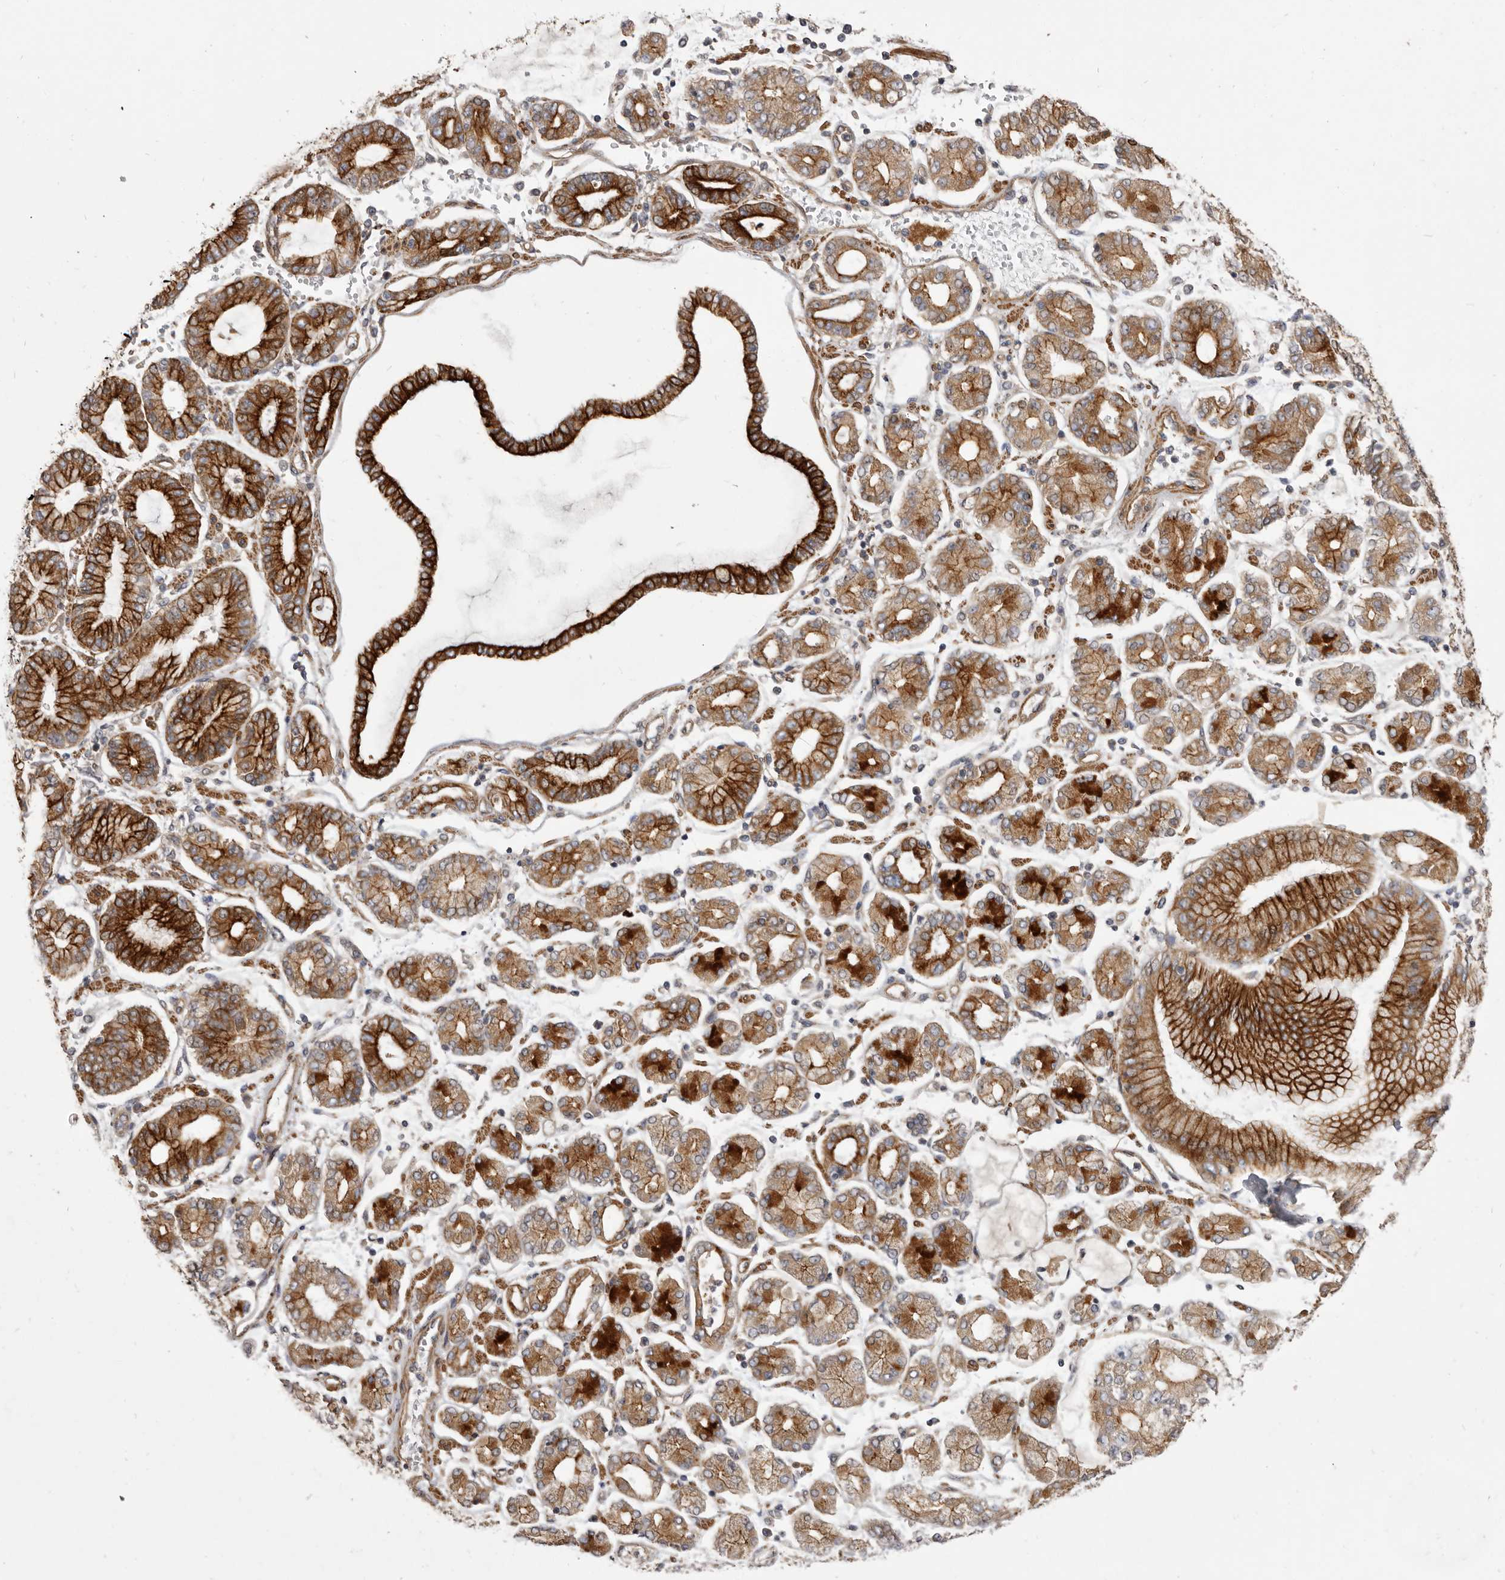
{"staining": {"intensity": "strong", "quantity": "25%-75%", "location": "cytoplasmic/membranous"}, "tissue": "stomach cancer", "cell_type": "Tumor cells", "image_type": "cancer", "snomed": [{"axis": "morphology", "description": "Adenocarcinoma, NOS"}, {"axis": "topography", "description": "Stomach"}], "caption": "Stomach cancer (adenocarcinoma) stained with DAB (3,3'-diaminobenzidine) immunohistochemistry shows high levels of strong cytoplasmic/membranous expression in approximately 25%-75% of tumor cells.", "gene": "VPS45", "patient": {"sex": "male", "age": 76}}